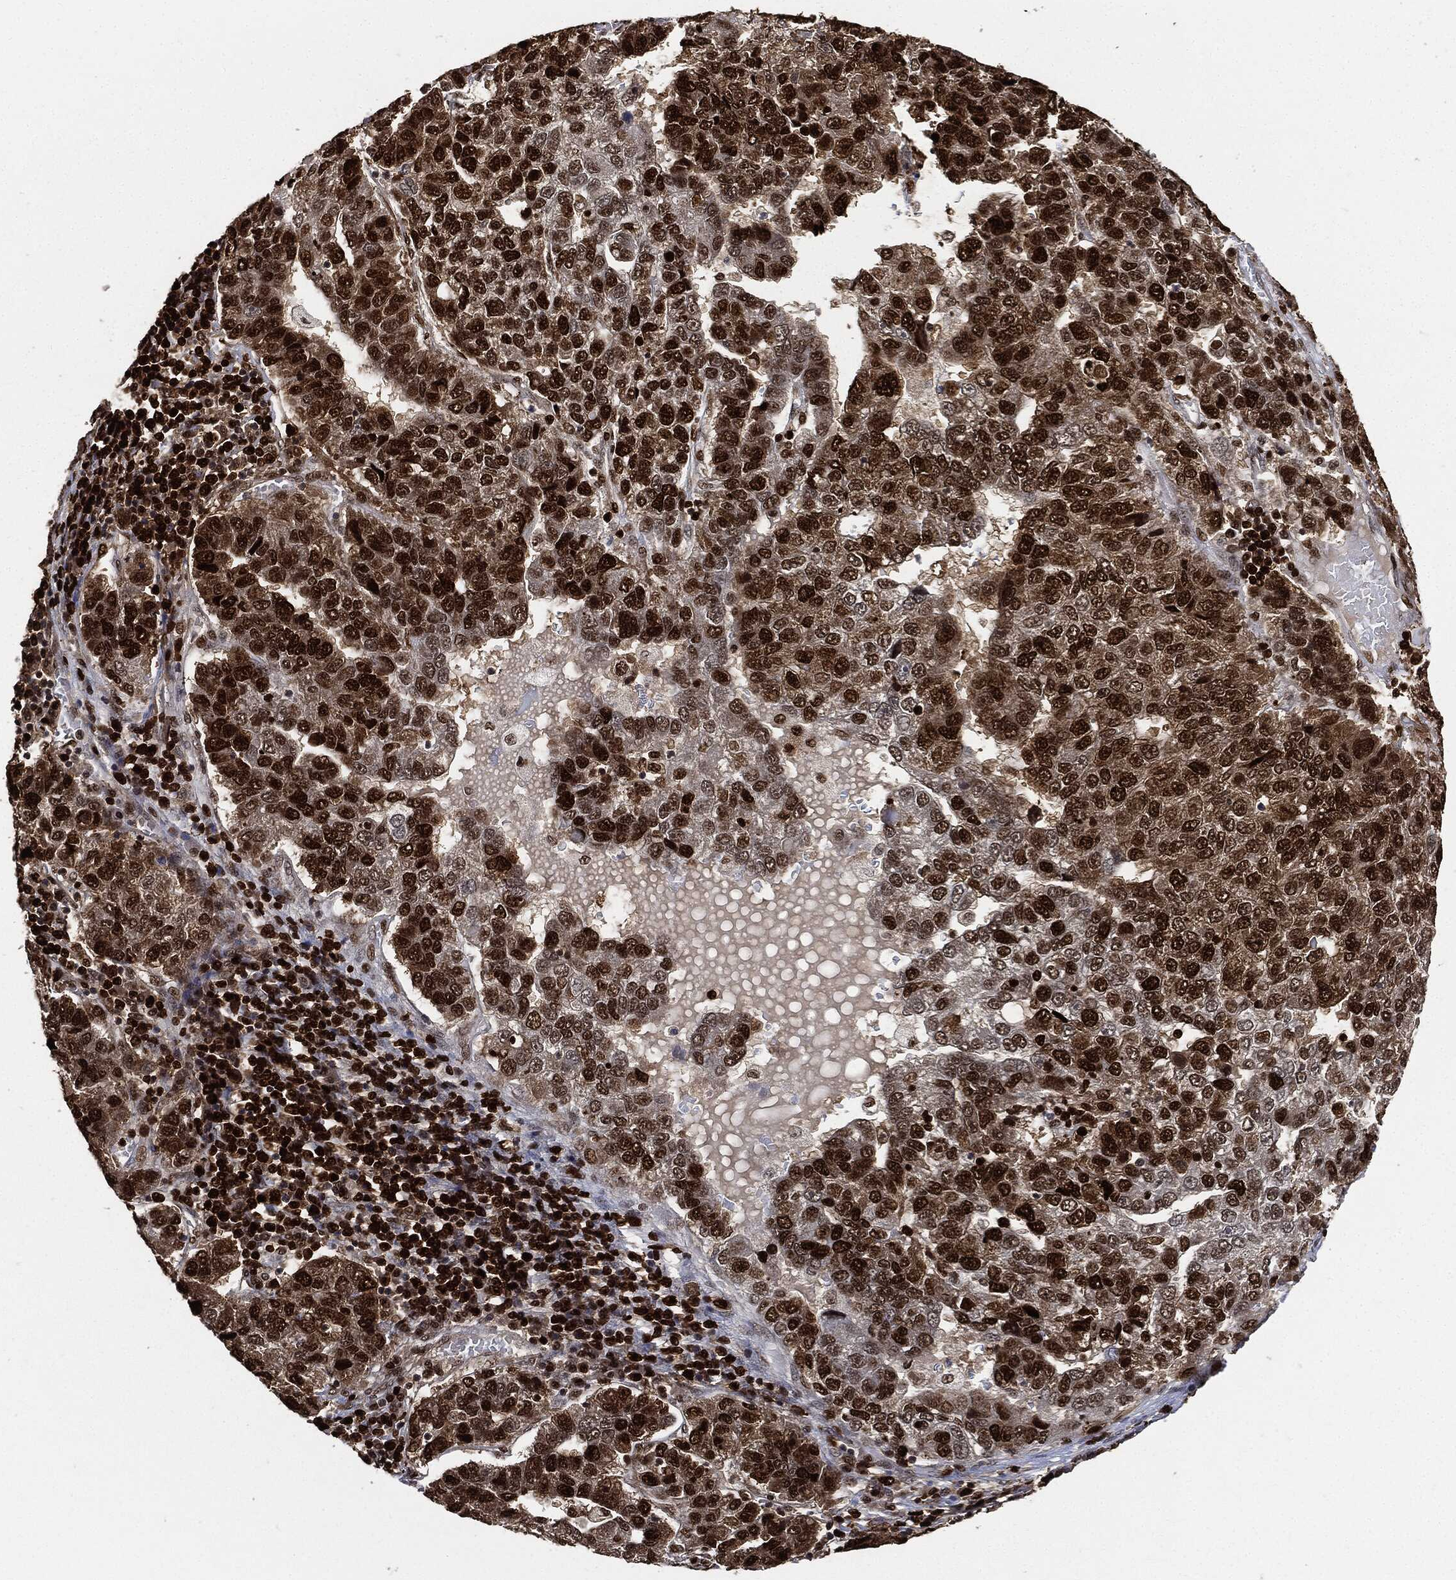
{"staining": {"intensity": "strong", "quantity": ">75%", "location": "nuclear"}, "tissue": "pancreatic cancer", "cell_type": "Tumor cells", "image_type": "cancer", "snomed": [{"axis": "morphology", "description": "Adenocarcinoma, NOS"}, {"axis": "topography", "description": "Pancreas"}], "caption": "Immunohistochemical staining of human pancreatic adenocarcinoma demonstrates high levels of strong nuclear protein expression in about >75% of tumor cells.", "gene": "PCNA", "patient": {"sex": "female", "age": 61}}